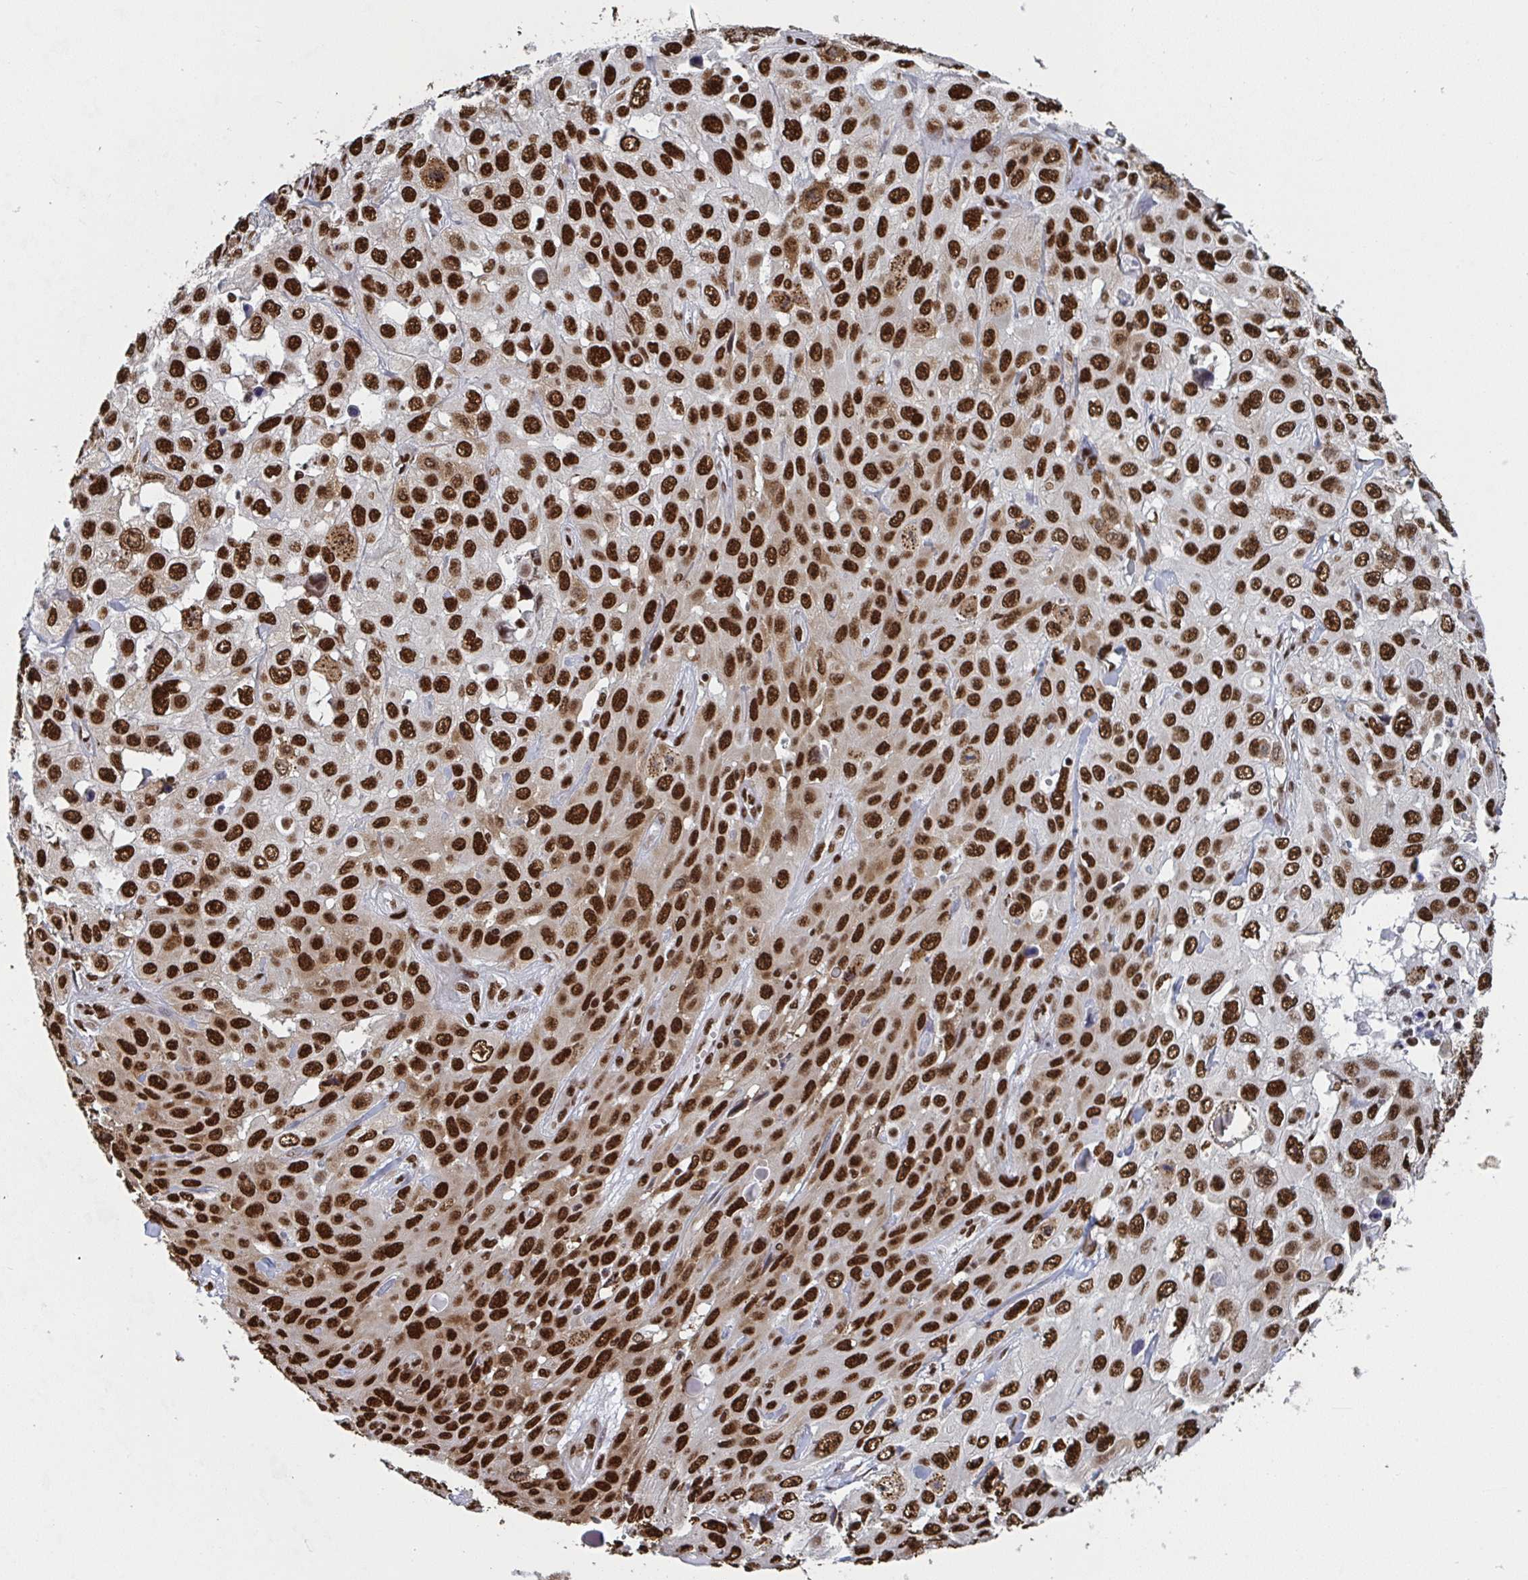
{"staining": {"intensity": "strong", "quantity": ">75%", "location": "nuclear"}, "tissue": "skin cancer", "cell_type": "Tumor cells", "image_type": "cancer", "snomed": [{"axis": "morphology", "description": "Squamous cell carcinoma, NOS"}, {"axis": "topography", "description": "Skin"}], "caption": "DAB (3,3'-diaminobenzidine) immunohistochemical staining of human skin cancer reveals strong nuclear protein expression in about >75% of tumor cells.", "gene": "GAR1", "patient": {"sex": "male", "age": 82}}